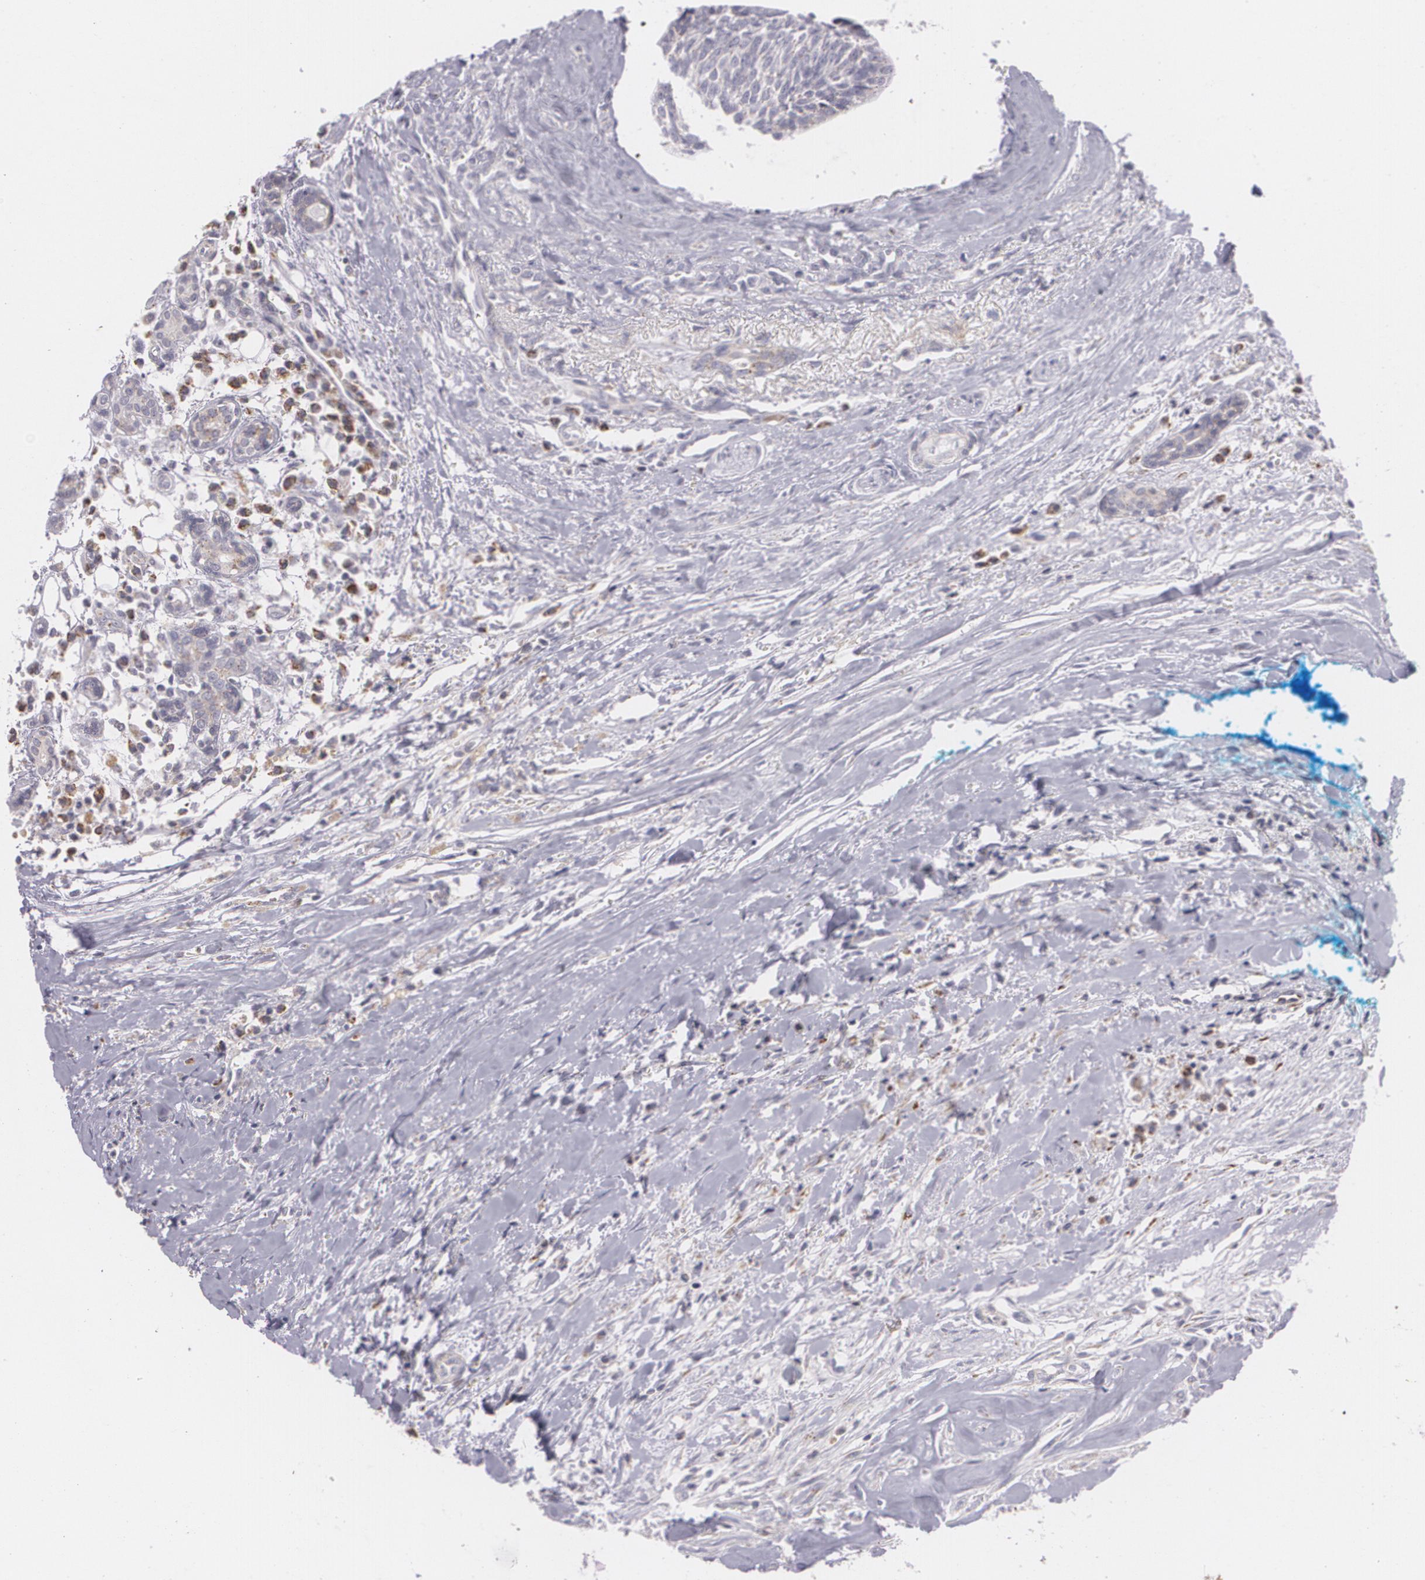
{"staining": {"intensity": "negative", "quantity": "none", "location": "none"}, "tissue": "head and neck cancer", "cell_type": "Tumor cells", "image_type": "cancer", "snomed": [{"axis": "morphology", "description": "Squamous cell carcinoma, NOS"}, {"axis": "topography", "description": "Salivary gland"}, {"axis": "topography", "description": "Head-Neck"}], "caption": "Immunohistochemical staining of human squamous cell carcinoma (head and neck) exhibits no significant positivity in tumor cells.", "gene": "CILK1", "patient": {"sex": "male", "age": 70}}